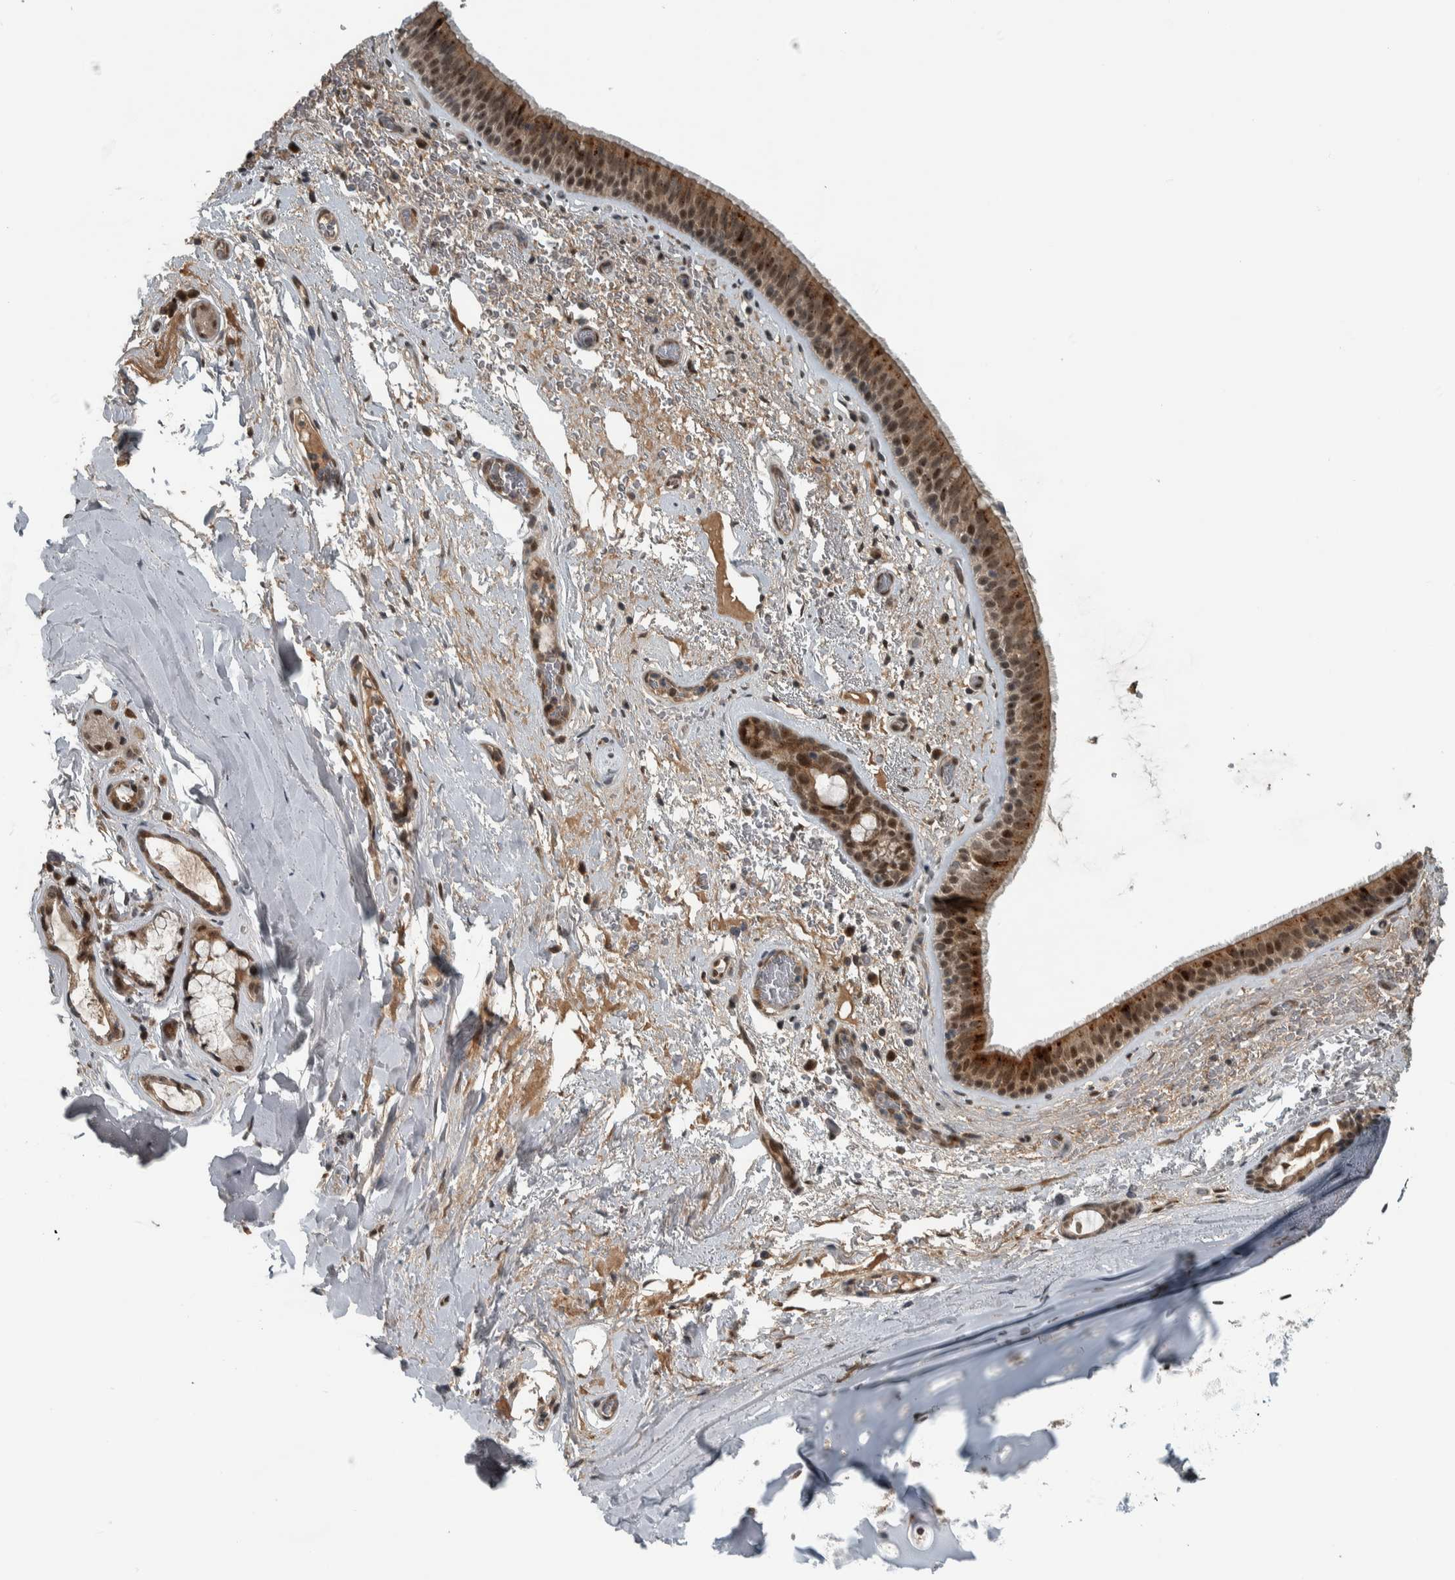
{"staining": {"intensity": "strong", "quantity": ">75%", "location": "cytoplasmic/membranous,nuclear"}, "tissue": "bronchus", "cell_type": "Respiratory epithelial cells", "image_type": "normal", "snomed": [{"axis": "morphology", "description": "Normal tissue, NOS"}, {"axis": "topography", "description": "Cartilage tissue"}], "caption": "High-magnification brightfield microscopy of benign bronchus stained with DAB (3,3'-diaminobenzidine) (brown) and counterstained with hematoxylin (blue). respiratory epithelial cells exhibit strong cytoplasmic/membranous,nuclear positivity is seen in about>75% of cells. The staining is performed using DAB (3,3'-diaminobenzidine) brown chromogen to label protein expression. The nuclei are counter-stained blue using hematoxylin.", "gene": "XPO5", "patient": {"sex": "female", "age": 63}}